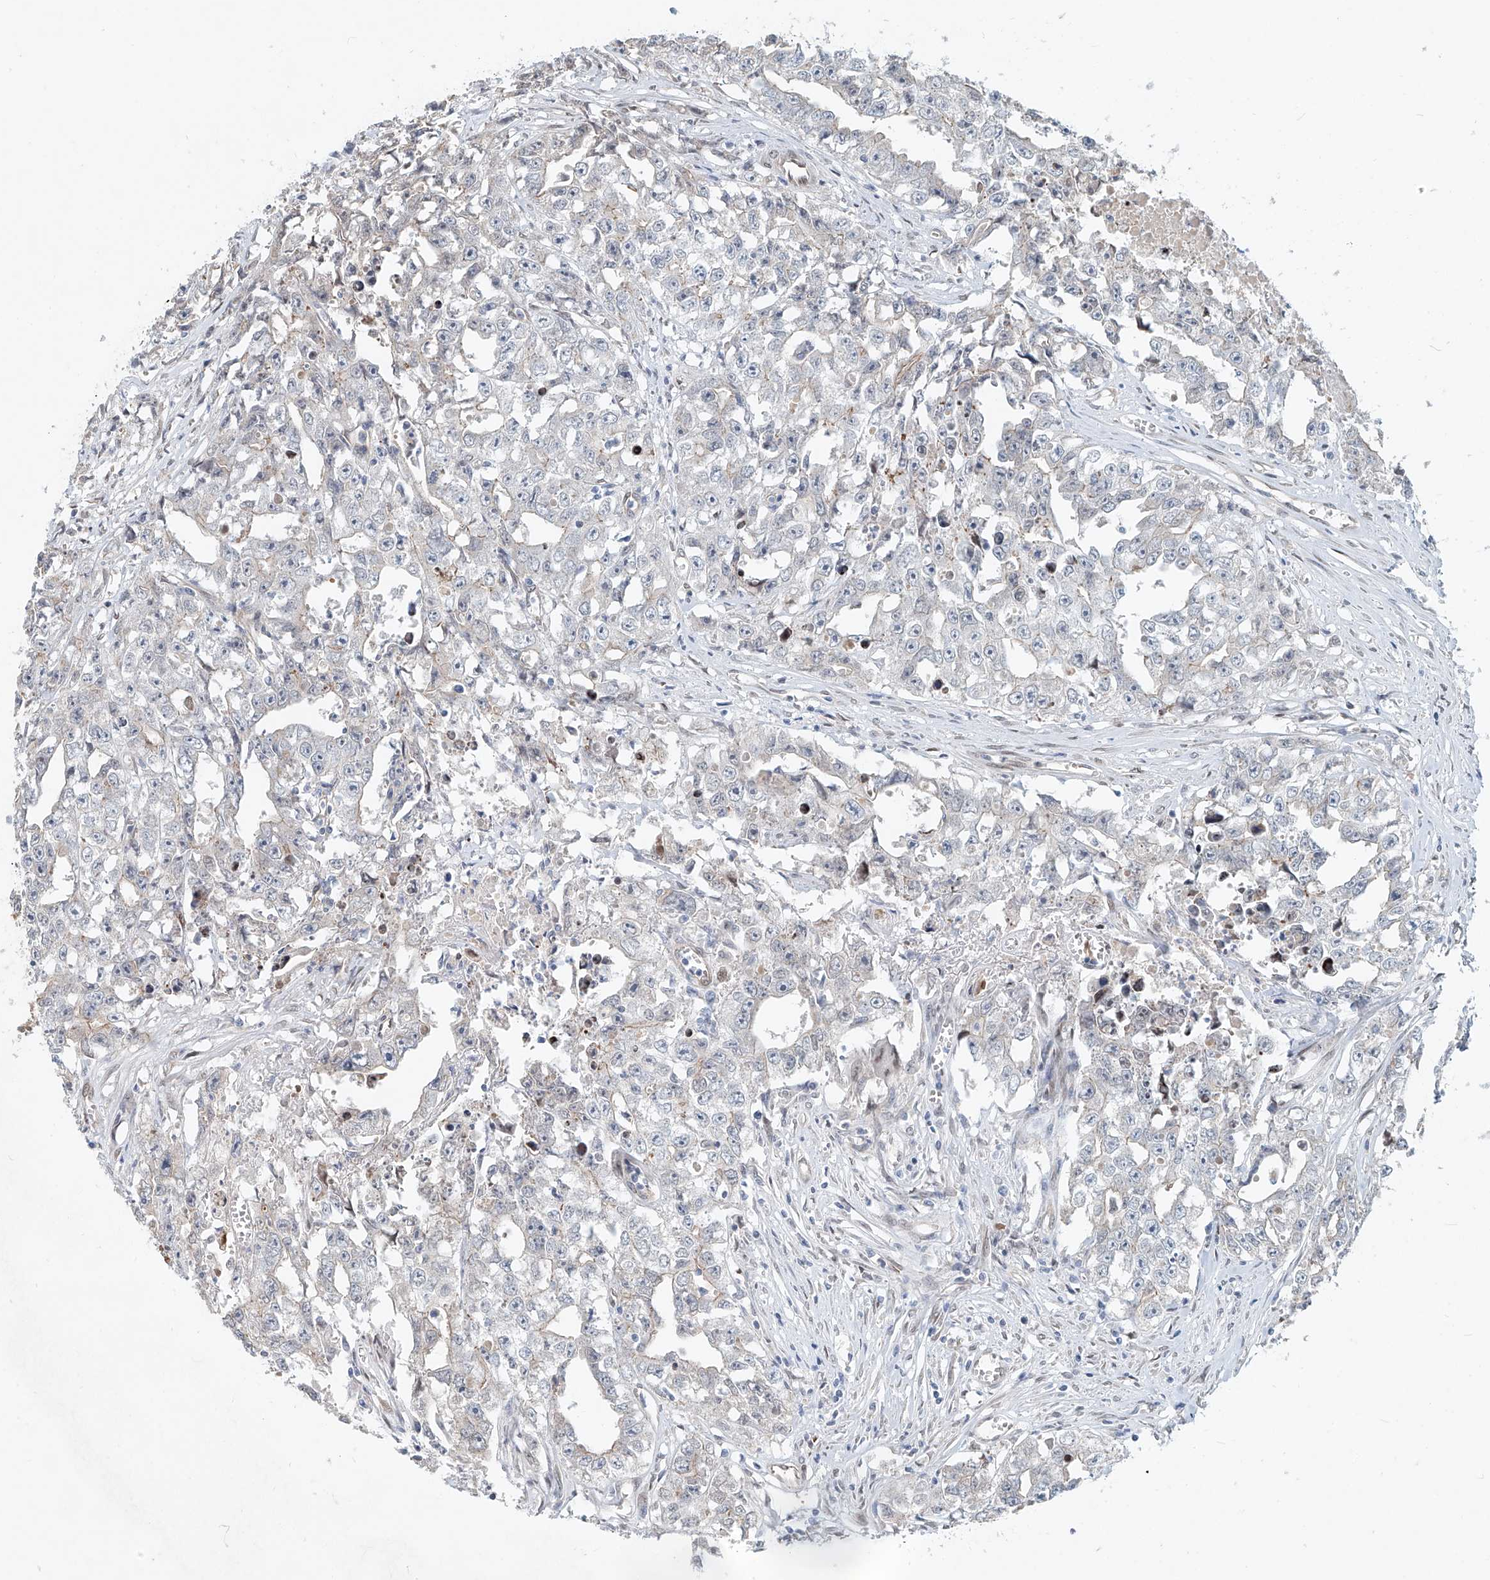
{"staining": {"intensity": "weak", "quantity": "<25%", "location": "cytoplasmic/membranous"}, "tissue": "testis cancer", "cell_type": "Tumor cells", "image_type": "cancer", "snomed": [{"axis": "morphology", "description": "Seminoma, NOS"}, {"axis": "morphology", "description": "Carcinoma, Embryonal, NOS"}, {"axis": "topography", "description": "Testis"}], "caption": "Tumor cells are negative for protein expression in human testis cancer (seminoma). (DAB IHC with hematoxylin counter stain).", "gene": "SASH1", "patient": {"sex": "male", "age": 43}}